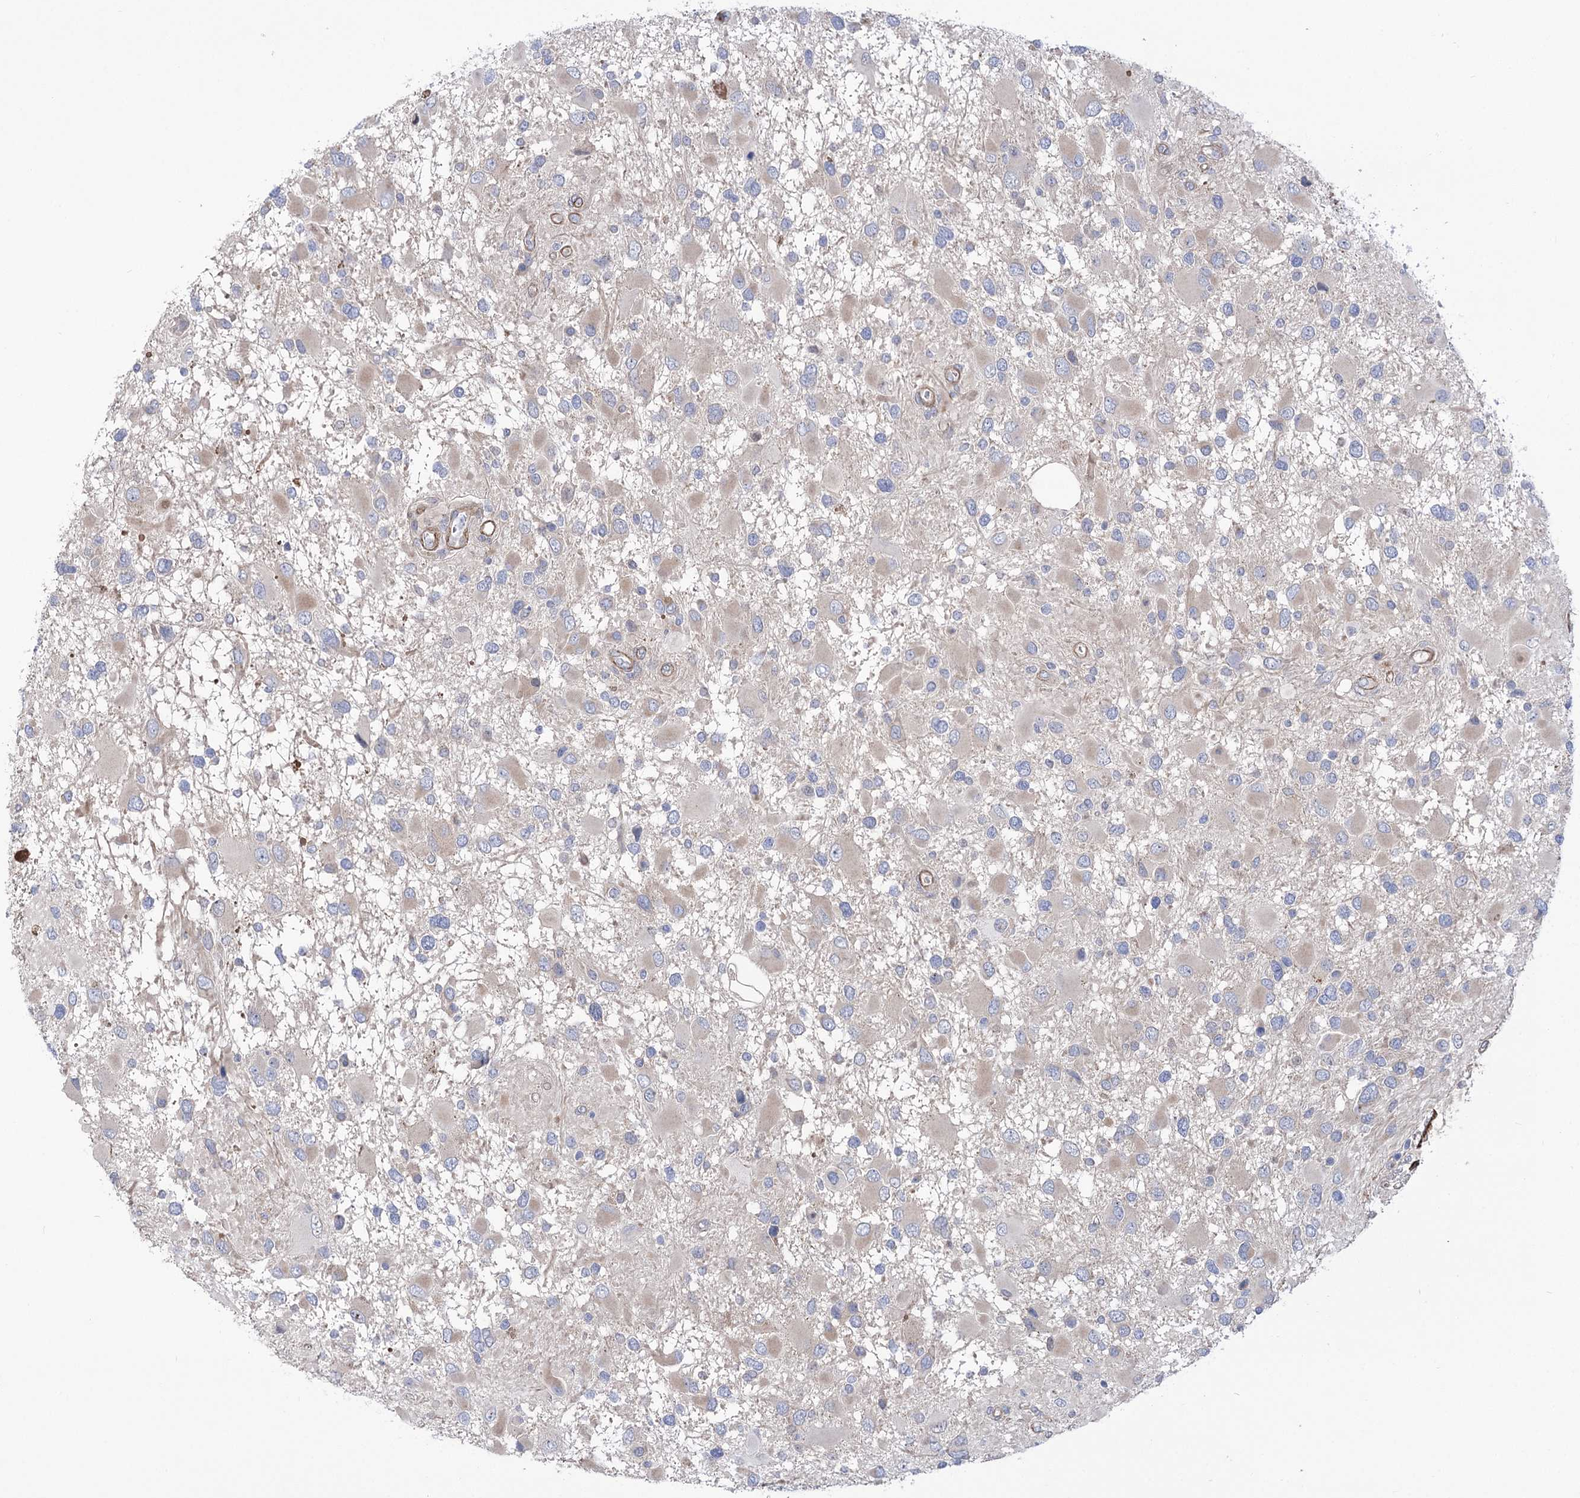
{"staining": {"intensity": "negative", "quantity": "none", "location": "none"}, "tissue": "glioma", "cell_type": "Tumor cells", "image_type": "cancer", "snomed": [{"axis": "morphology", "description": "Glioma, malignant, High grade"}, {"axis": "topography", "description": "Brain"}], "caption": "Tumor cells are negative for brown protein staining in malignant glioma (high-grade). (IHC, brightfield microscopy, high magnification).", "gene": "WASHC3", "patient": {"sex": "male", "age": 53}}